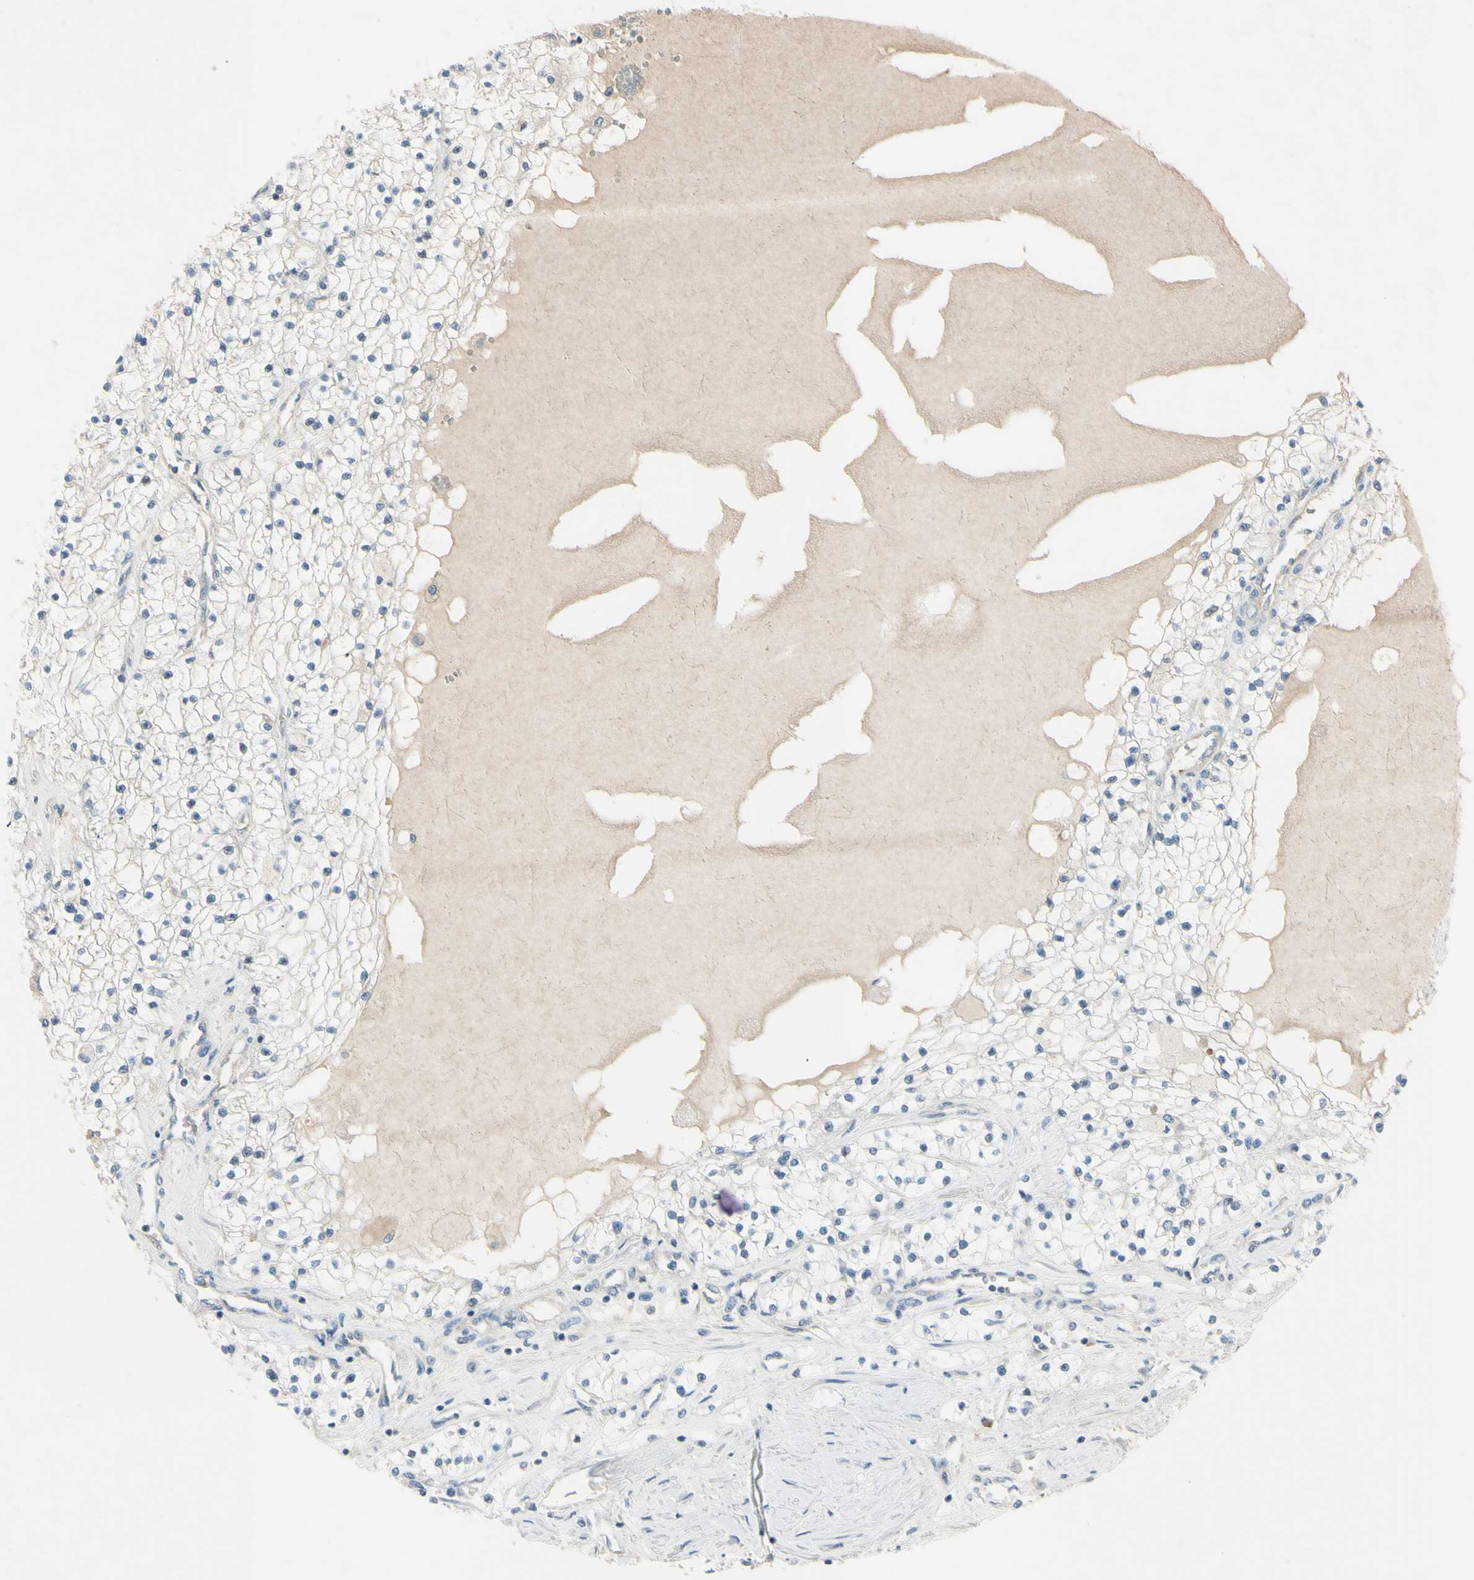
{"staining": {"intensity": "negative", "quantity": "none", "location": "none"}, "tissue": "renal cancer", "cell_type": "Tumor cells", "image_type": "cancer", "snomed": [{"axis": "morphology", "description": "Adenocarcinoma, NOS"}, {"axis": "topography", "description": "Kidney"}], "caption": "This is an IHC histopathology image of human renal cancer (adenocarcinoma). There is no expression in tumor cells.", "gene": "AATK", "patient": {"sex": "male", "age": 68}}